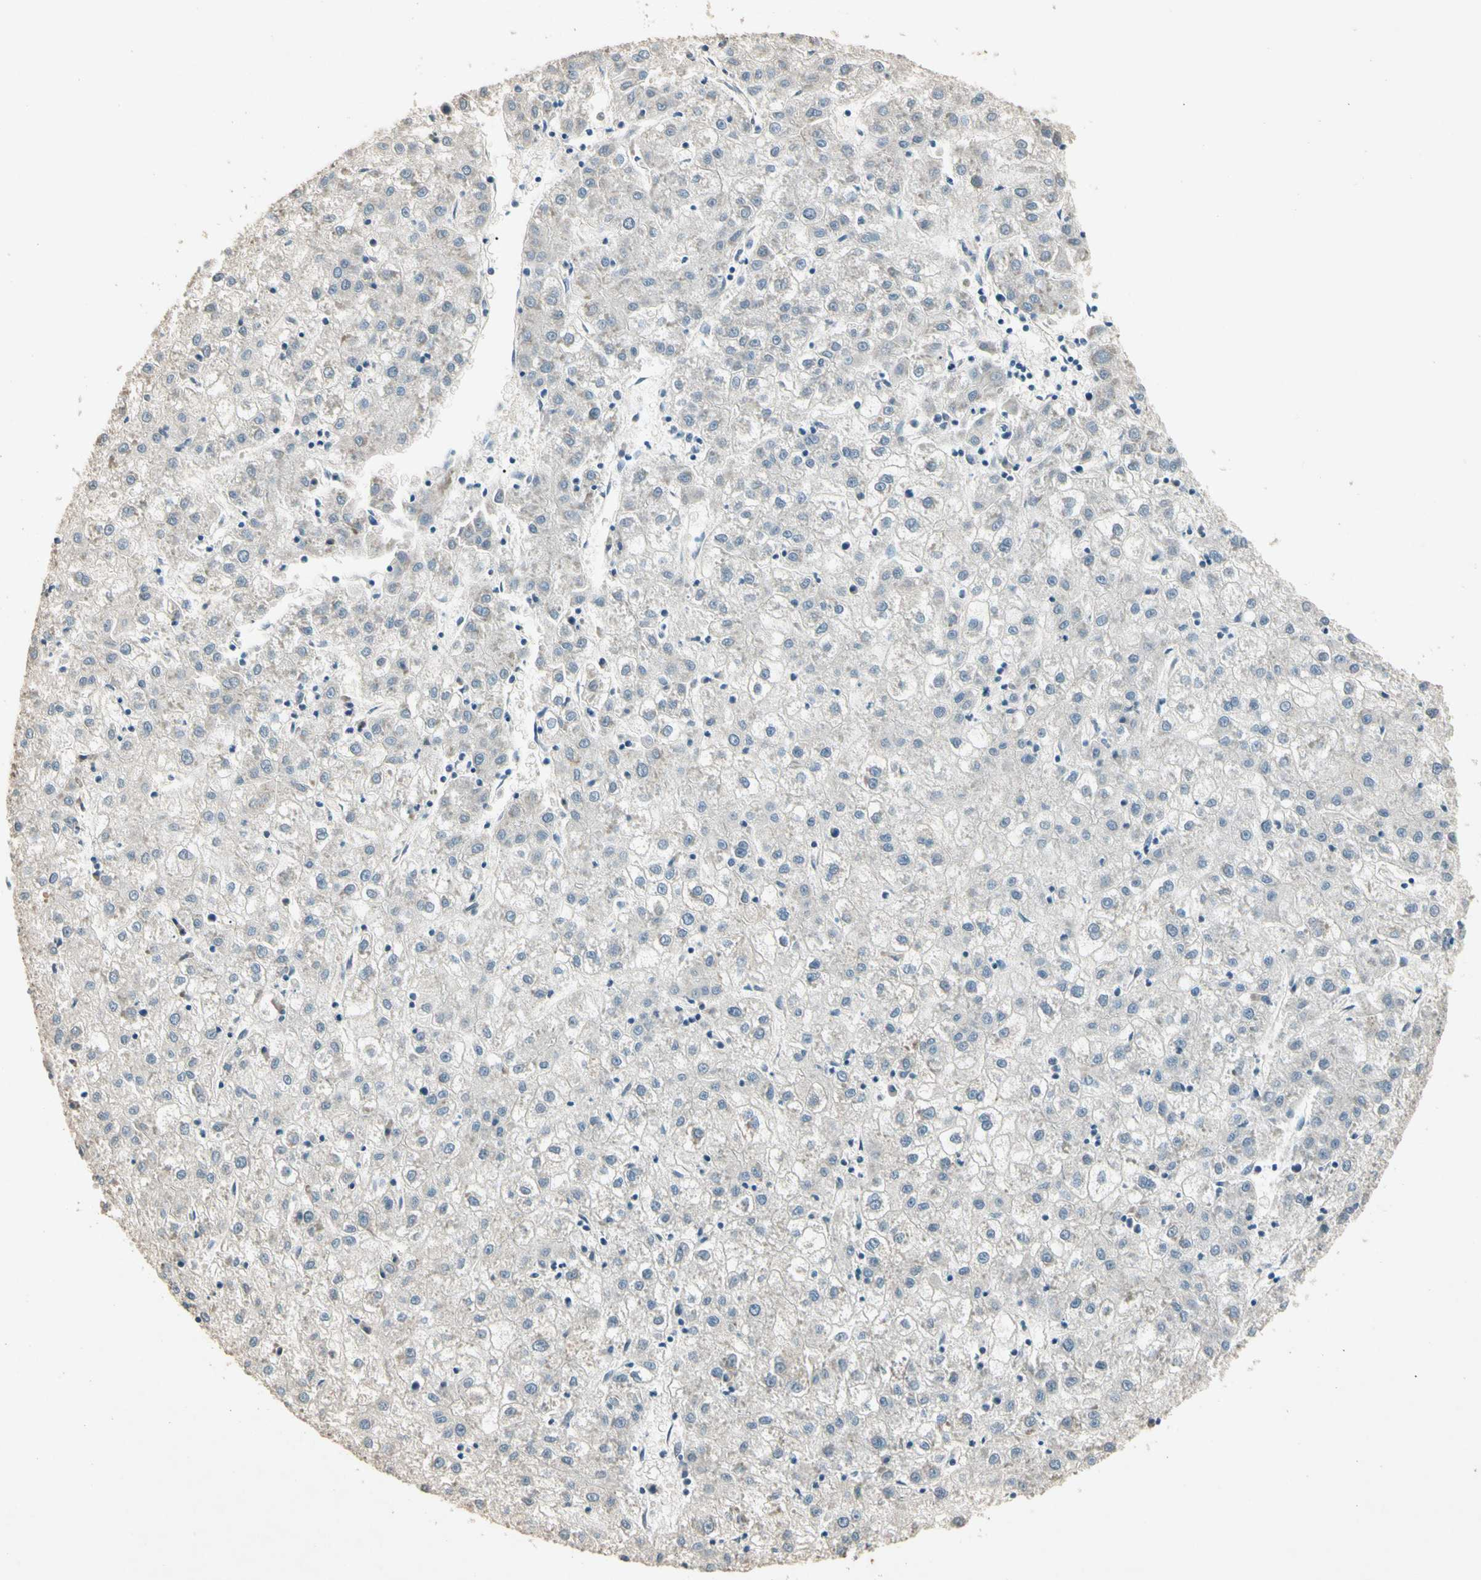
{"staining": {"intensity": "weak", "quantity": "<25%", "location": "cytoplasmic/membranous"}, "tissue": "liver cancer", "cell_type": "Tumor cells", "image_type": "cancer", "snomed": [{"axis": "morphology", "description": "Carcinoma, Hepatocellular, NOS"}, {"axis": "topography", "description": "Liver"}], "caption": "Immunohistochemistry of human liver hepatocellular carcinoma displays no staining in tumor cells.", "gene": "ZBTB4", "patient": {"sex": "male", "age": 72}}